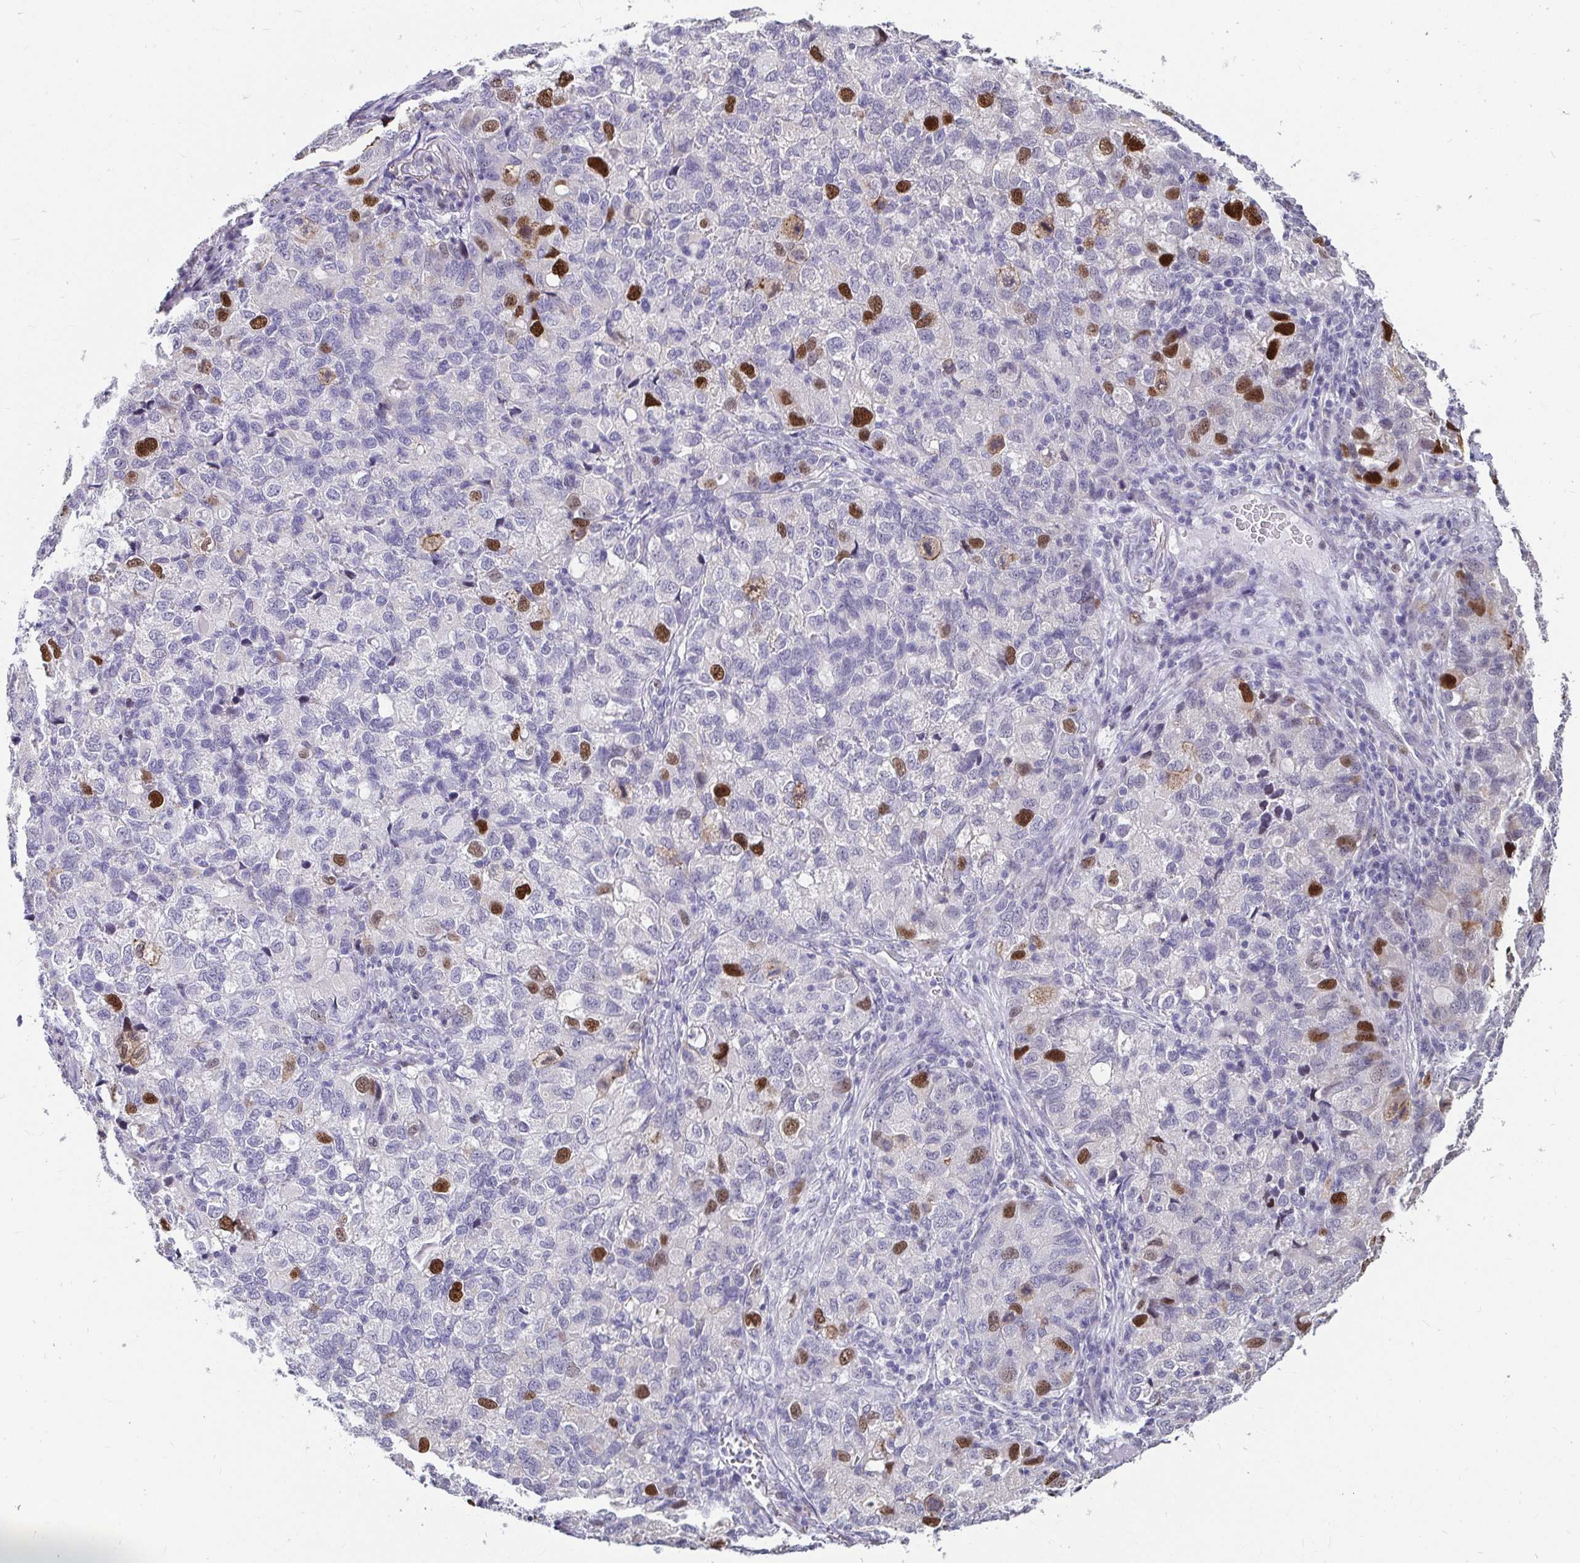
{"staining": {"intensity": "strong", "quantity": "<25%", "location": "nuclear"}, "tissue": "lung cancer", "cell_type": "Tumor cells", "image_type": "cancer", "snomed": [{"axis": "morphology", "description": "Normal morphology"}, {"axis": "morphology", "description": "Adenocarcinoma, NOS"}, {"axis": "topography", "description": "Lymph node"}, {"axis": "topography", "description": "Lung"}], "caption": "IHC of human lung adenocarcinoma shows medium levels of strong nuclear staining in about <25% of tumor cells.", "gene": "ANLN", "patient": {"sex": "female", "age": 51}}